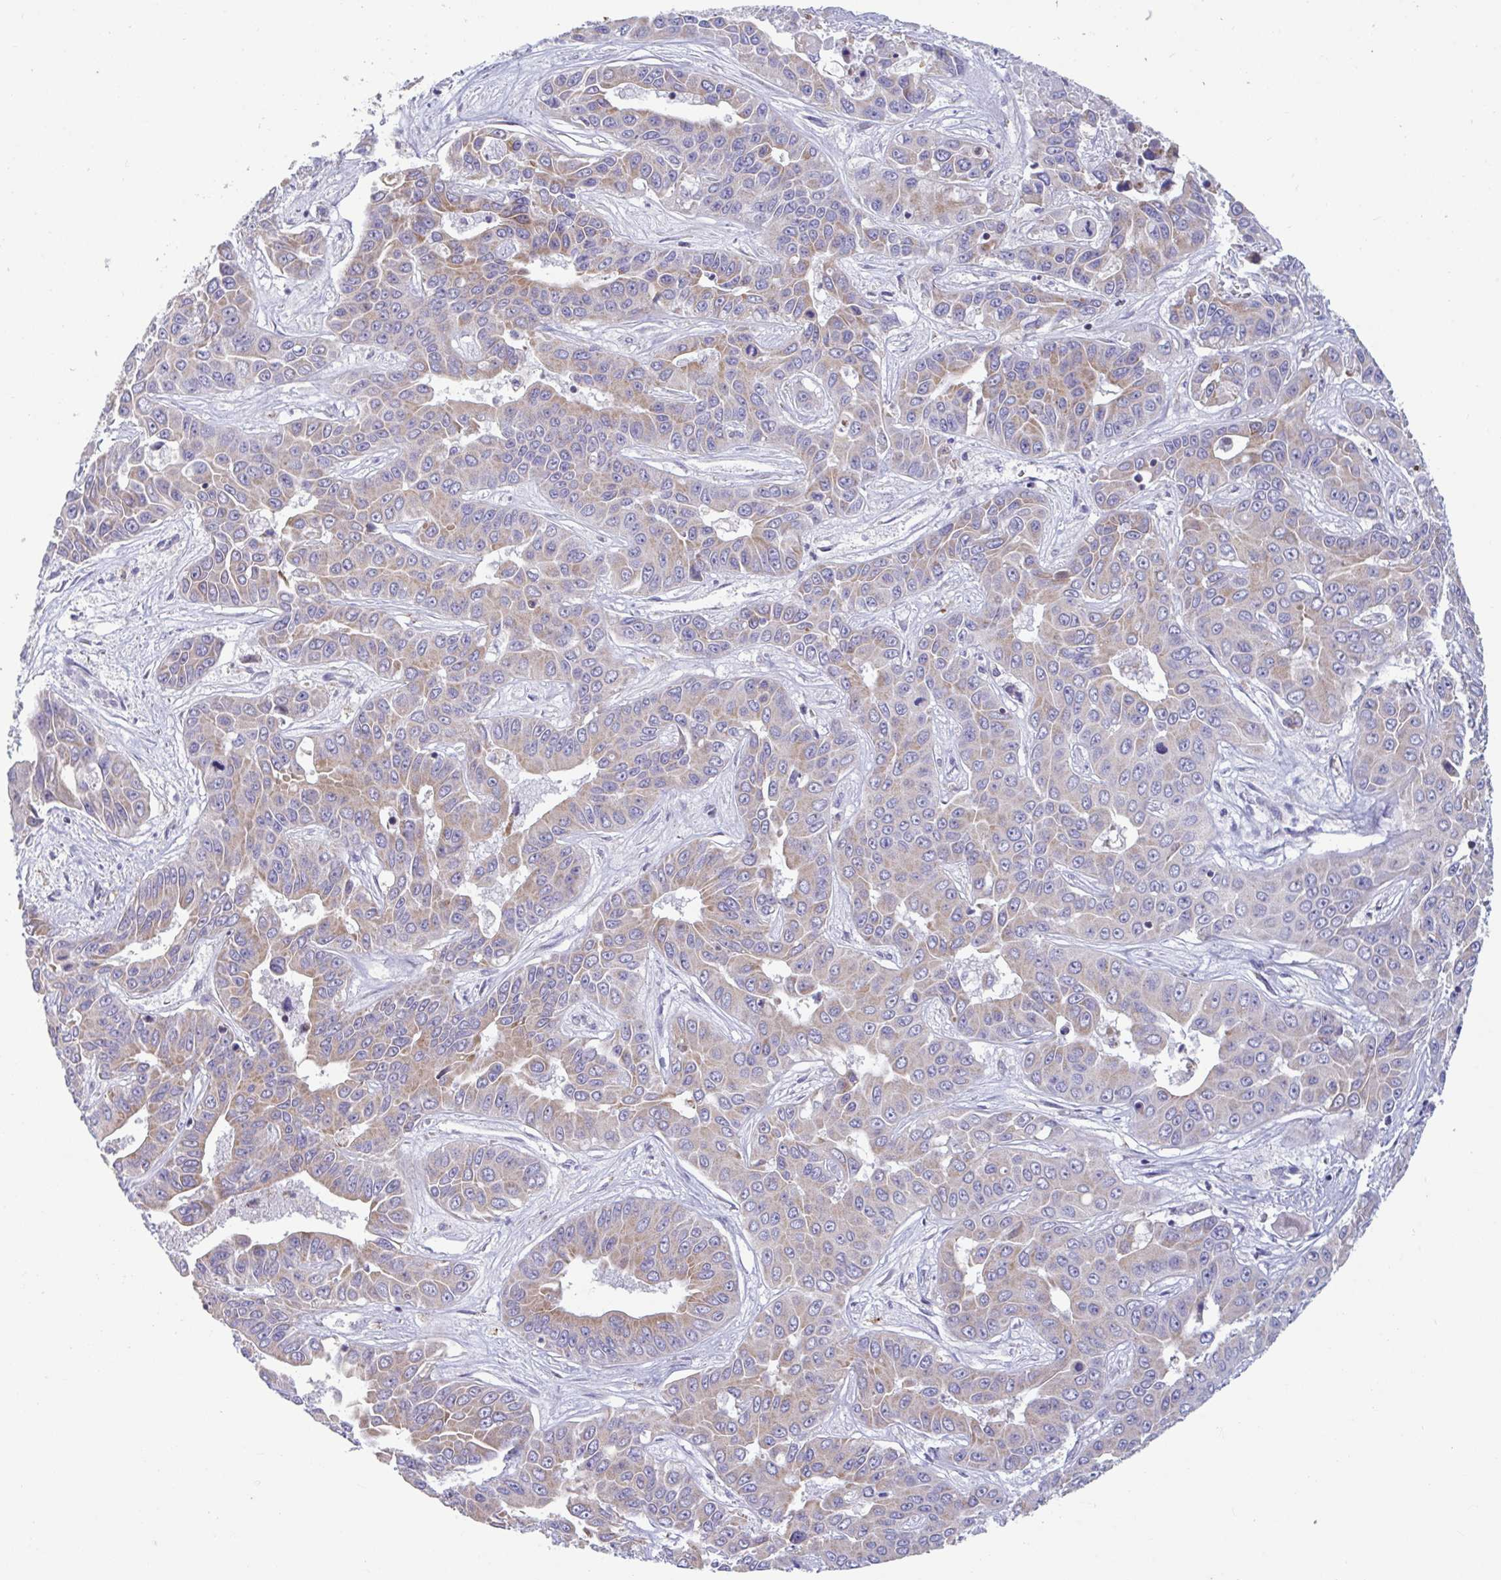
{"staining": {"intensity": "moderate", "quantity": "25%-75%", "location": "cytoplasmic/membranous"}, "tissue": "liver cancer", "cell_type": "Tumor cells", "image_type": "cancer", "snomed": [{"axis": "morphology", "description": "Cholangiocarcinoma"}, {"axis": "topography", "description": "Liver"}], "caption": "IHC (DAB) staining of human liver cholangiocarcinoma shows moderate cytoplasmic/membranous protein positivity in about 25%-75% of tumor cells. (DAB (3,3'-diaminobenzidine) IHC with brightfield microscopy, high magnification).", "gene": "BCAT2", "patient": {"sex": "female", "age": 52}}